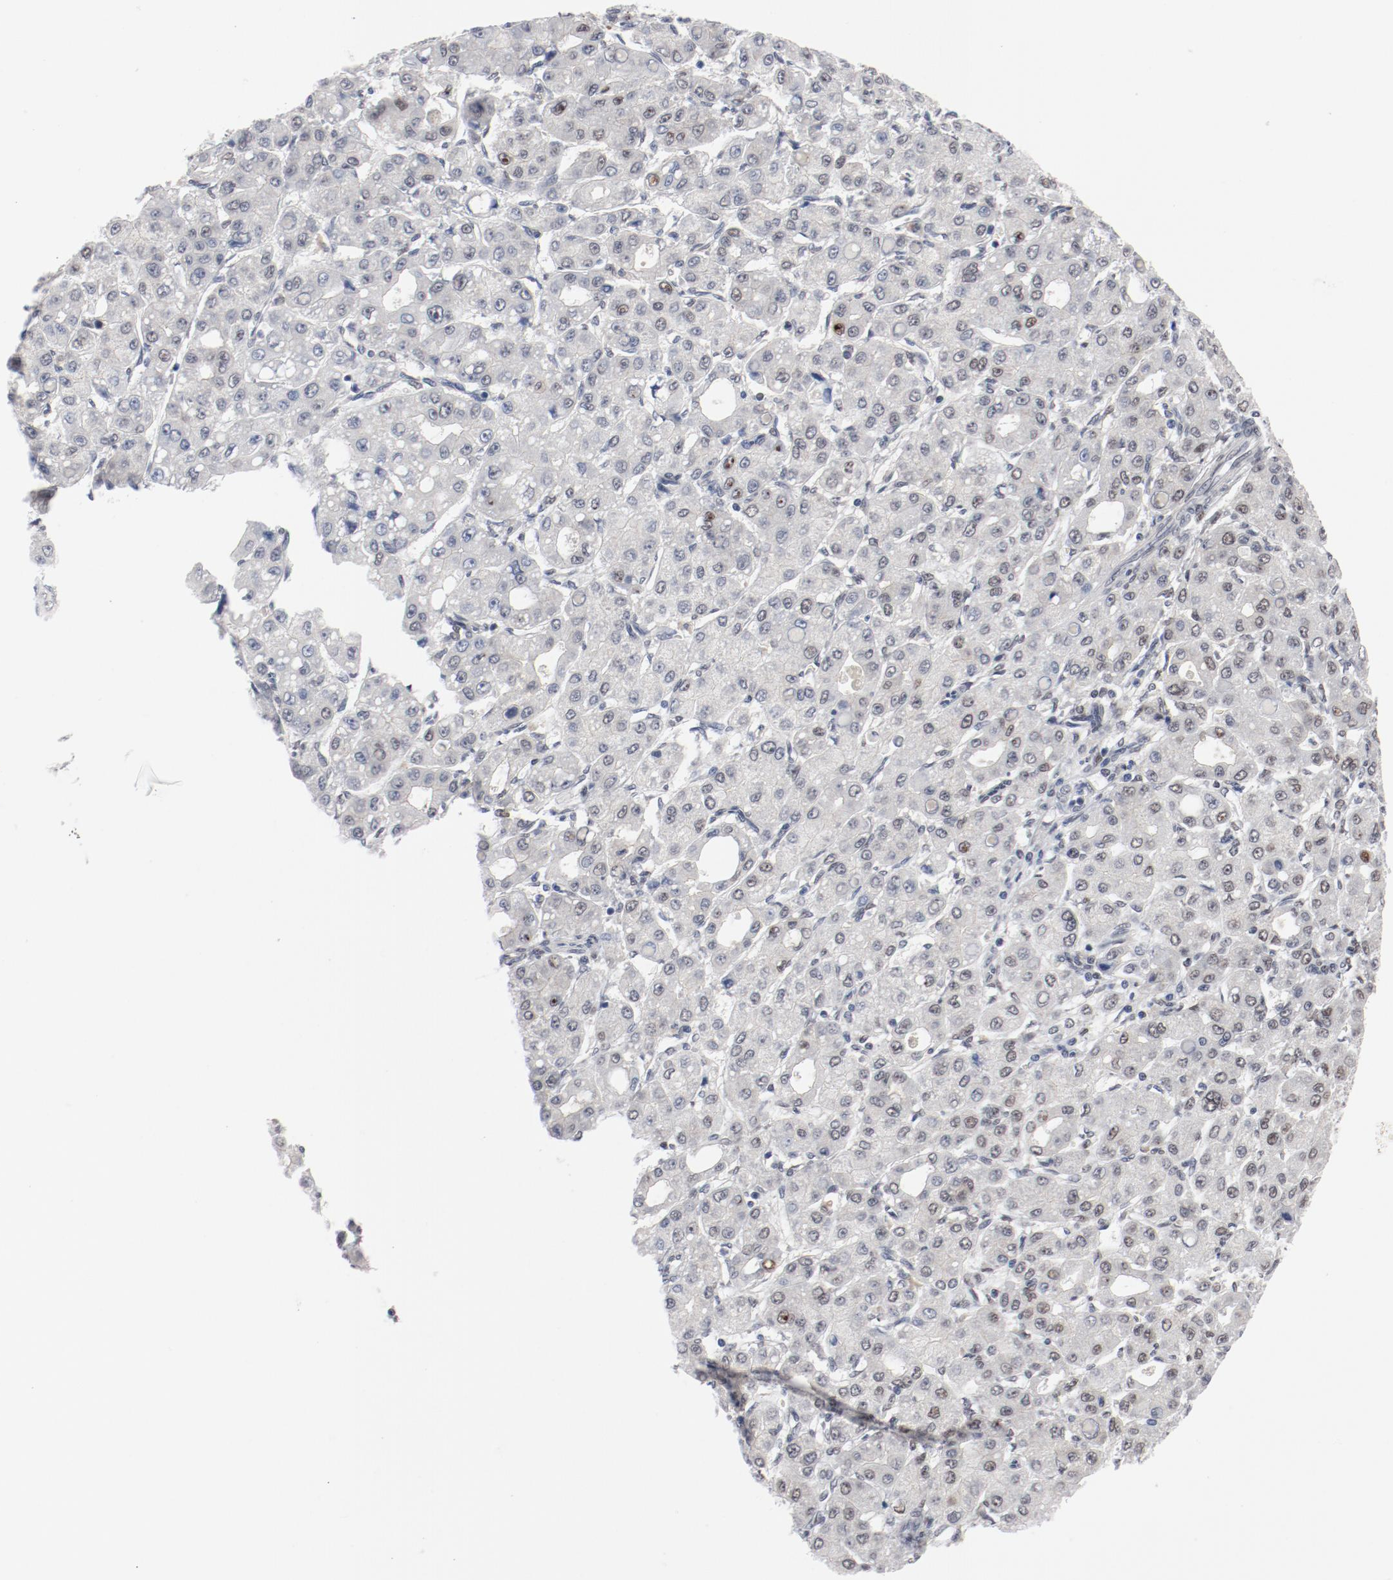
{"staining": {"intensity": "weak", "quantity": ">75%", "location": "nuclear"}, "tissue": "liver cancer", "cell_type": "Tumor cells", "image_type": "cancer", "snomed": [{"axis": "morphology", "description": "Carcinoma, Hepatocellular, NOS"}, {"axis": "topography", "description": "Liver"}], "caption": "A high-resolution histopathology image shows IHC staining of liver hepatocellular carcinoma, which shows weak nuclear staining in approximately >75% of tumor cells.", "gene": "ARNT", "patient": {"sex": "male", "age": 69}}